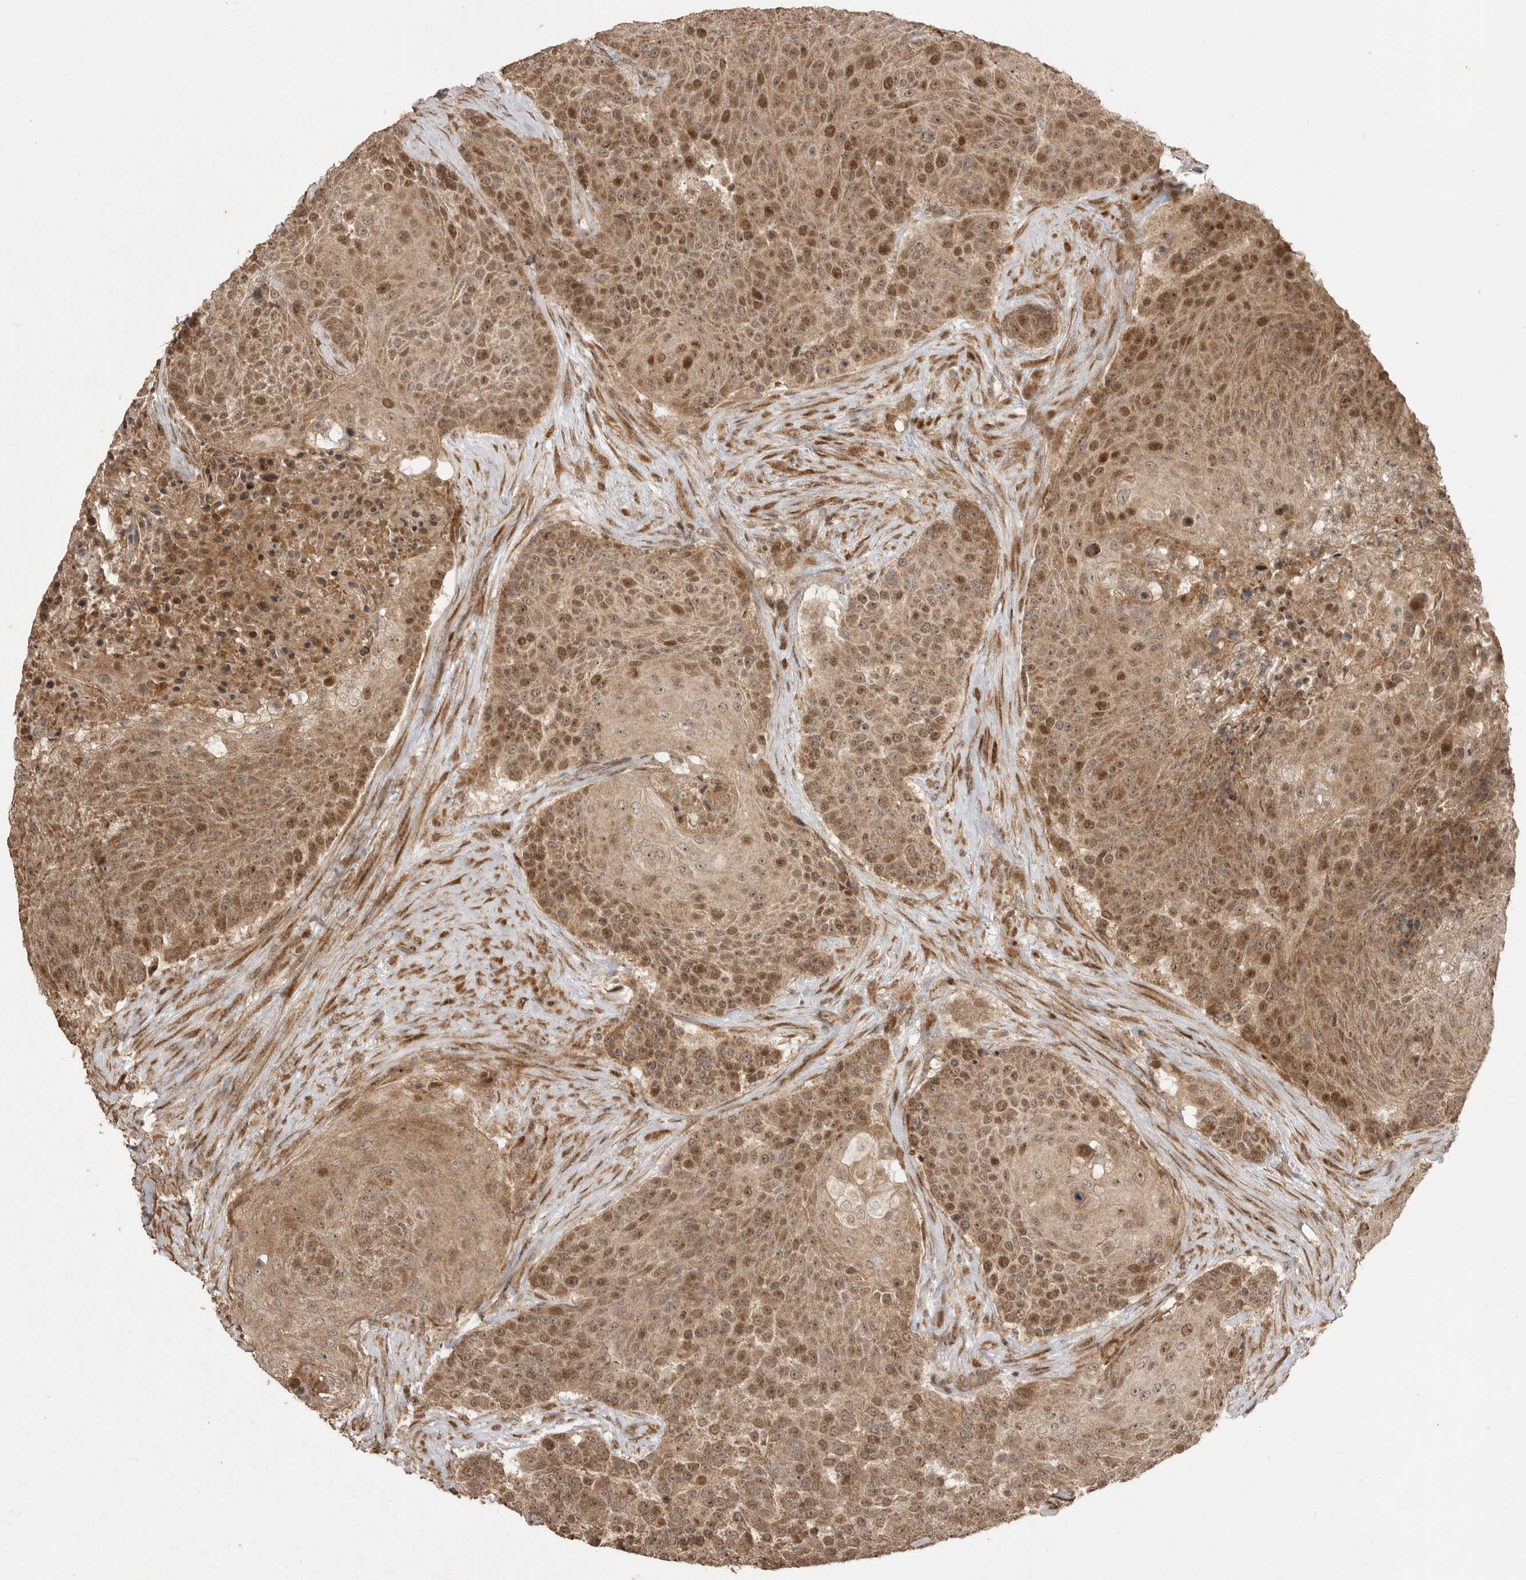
{"staining": {"intensity": "moderate", "quantity": ">75%", "location": "cytoplasmic/membranous,nuclear"}, "tissue": "urothelial cancer", "cell_type": "Tumor cells", "image_type": "cancer", "snomed": [{"axis": "morphology", "description": "Urothelial carcinoma, High grade"}, {"axis": "topography", "description": "Urinary bladder"}], "caption": "Immunohistochemistry micrograph of neoplastic tissue: human high-grade urothelial carcinoma stained using immunohistochemistry displays medium levels of moderate protein expression localized specifically in the cytoplasmic/membranous and nuclear of tumor cells, appearing as a cytoplasmic/membranous and nuclear brown color.", "gene": "BOC", "patient": {"sex": "female", "age": 63}}